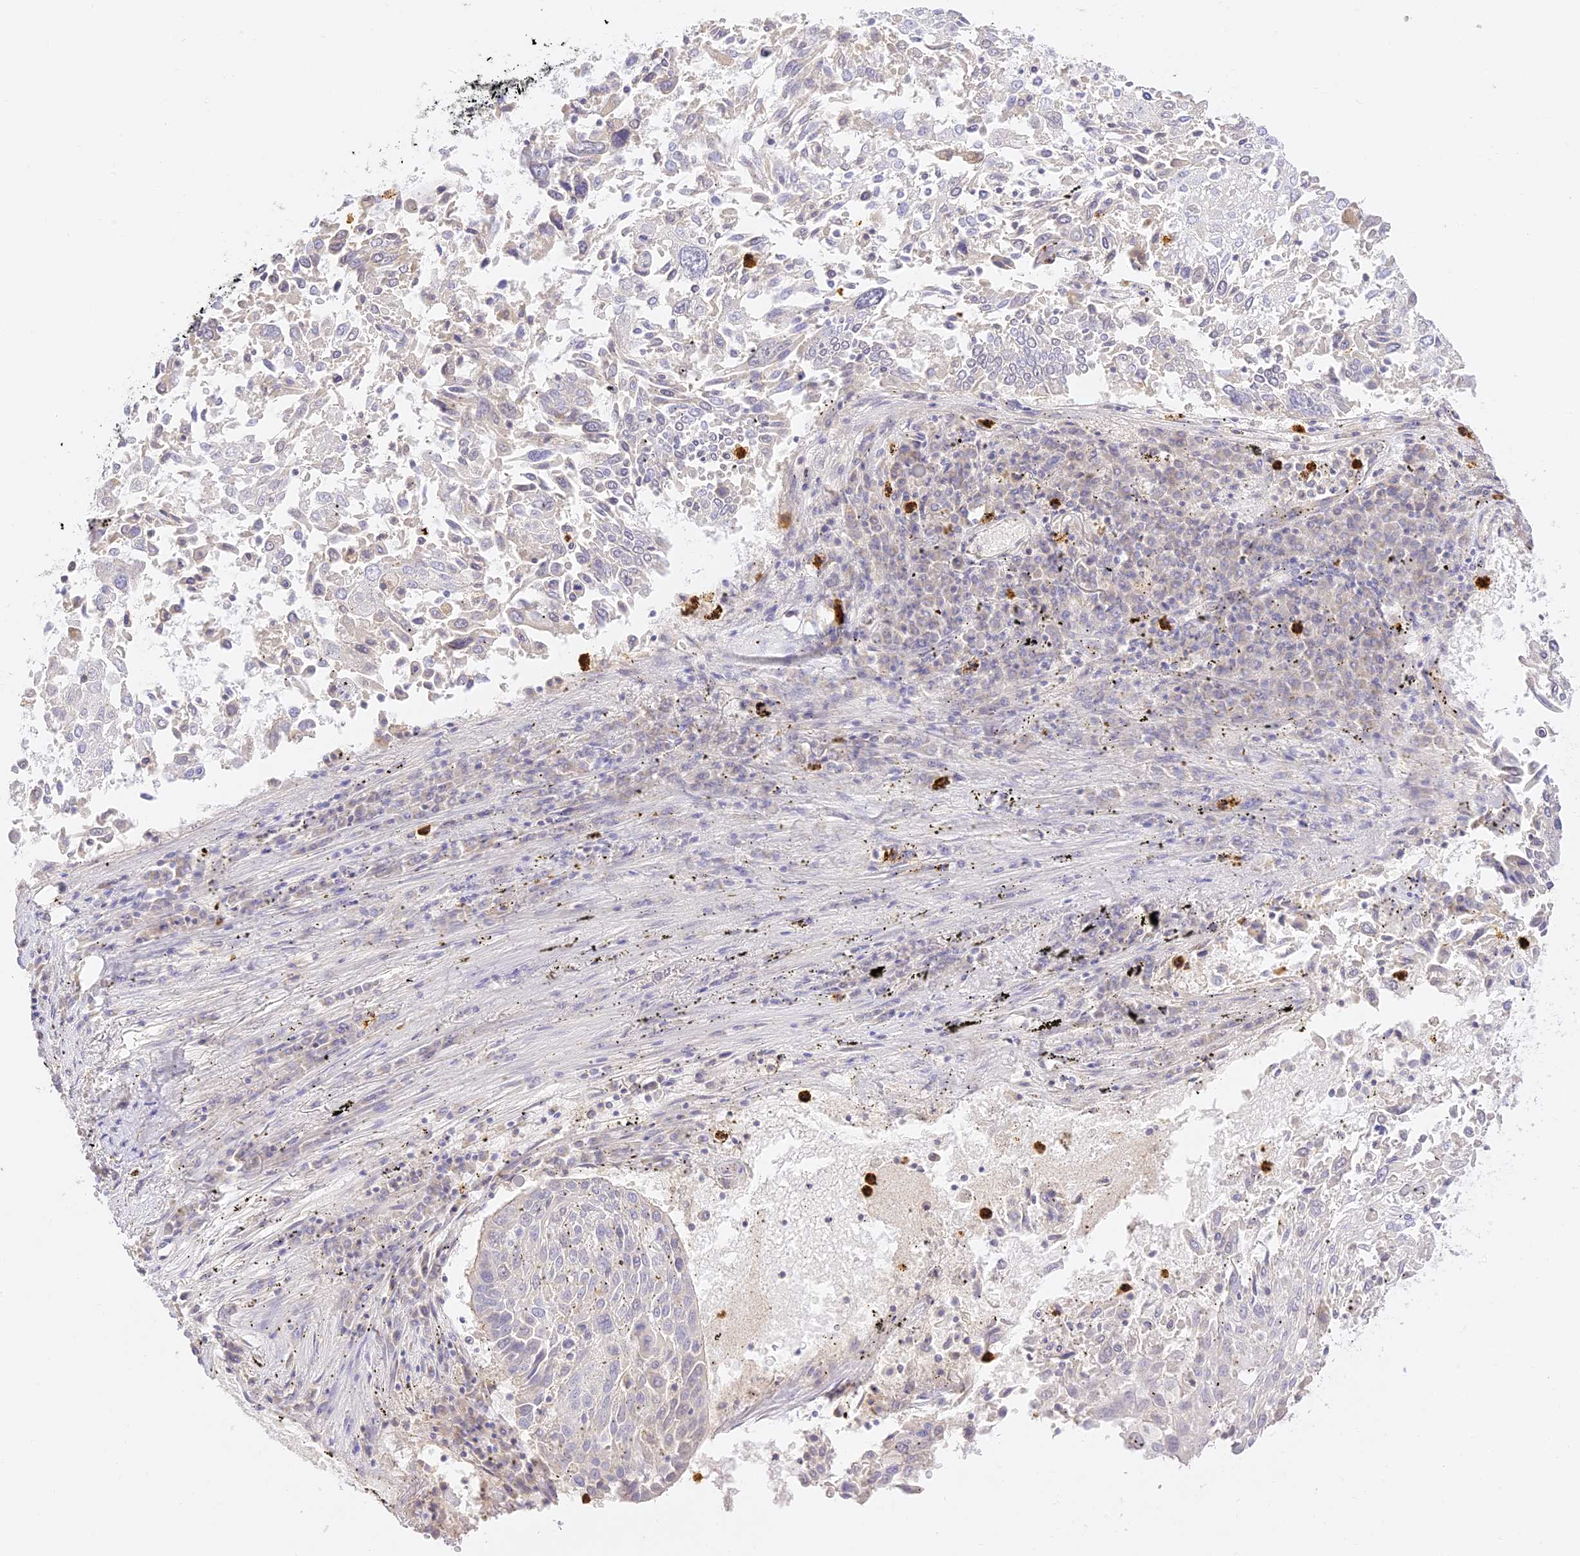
{"staining": {"intensity": "negative", "quantity": "none", "location": "none"}, "tissue": "lung cancer", "cell_type": "Tumor cells", "image_type": "cancer", "snomed": [{"axis": "morphology", "description": "Squamous cell carcinoma, NOS"}, {"axis": "topography", "description": "Lung"}], "caption": "This is an IHC image of lung cancer (squamous cell carcinoma). There is no staining in tumor cells.", "gene": "LRRC15", "patient": {"sex": "male", "age": 65}}